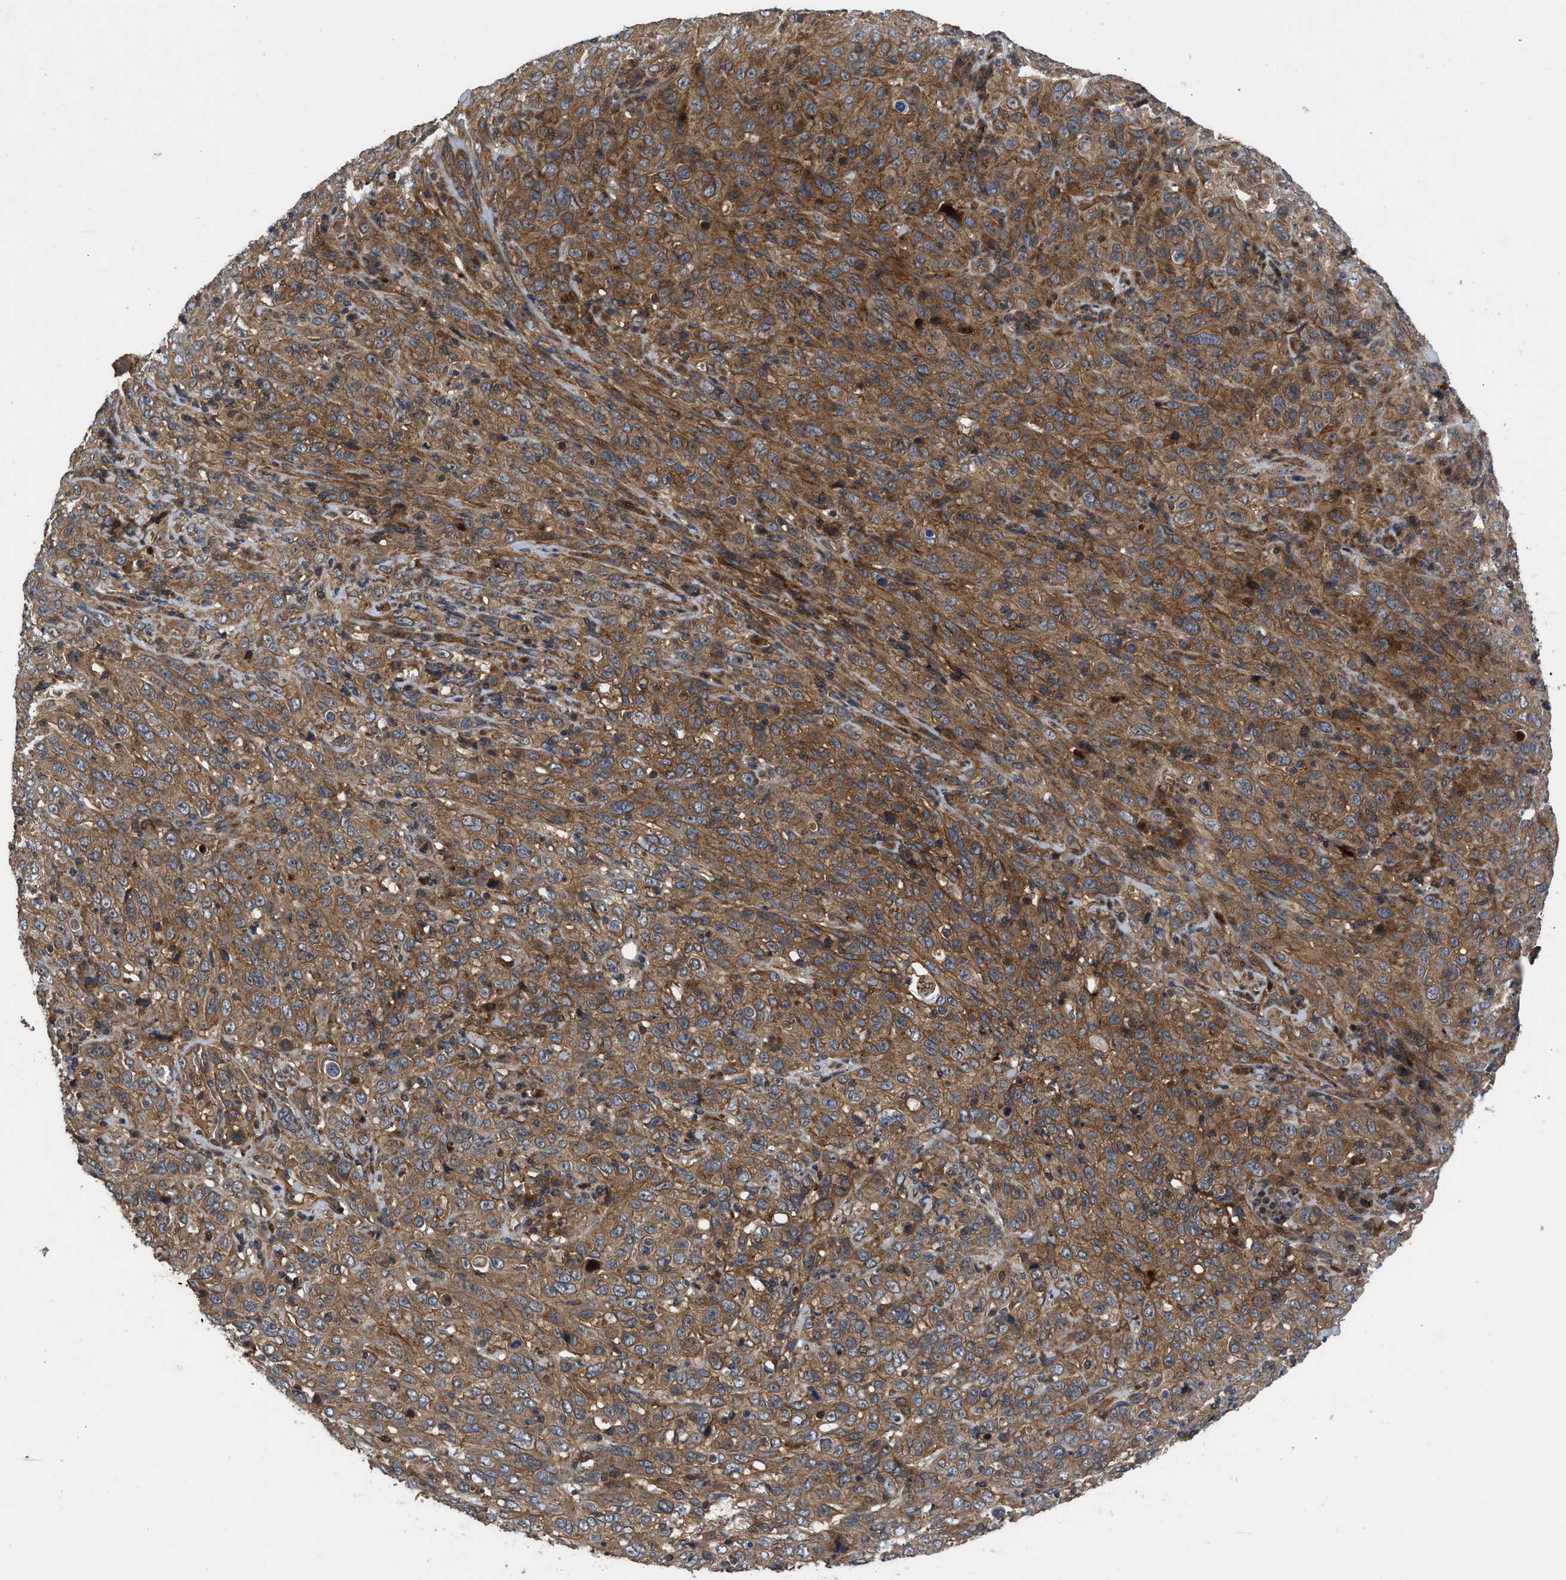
{"staining": {"intensity": "moderate", "quantity": ">75%", "location": "cytoplasmic/membranous"}, "tissue": "cervical cancer", "cell_type": "Tumor cells", "image_type": "cancer", "snomed": [{"axis": "morphology", "description": "Squamous cell carcinoma, NOS"}, {"axis": "topography", "description": "Cervix"}], "caption": "High-magnification brightfield microscopy of cervical squamous cell carcinoma stained with DAB (brown) and counterstained with hematoxylin (blue). tumor cells exhibit moderate cytoplasmic/membranous expression is seen in about>75% of cells.", "gene": "CNNM3", "patient": {"sex": "female", "age": 46}}